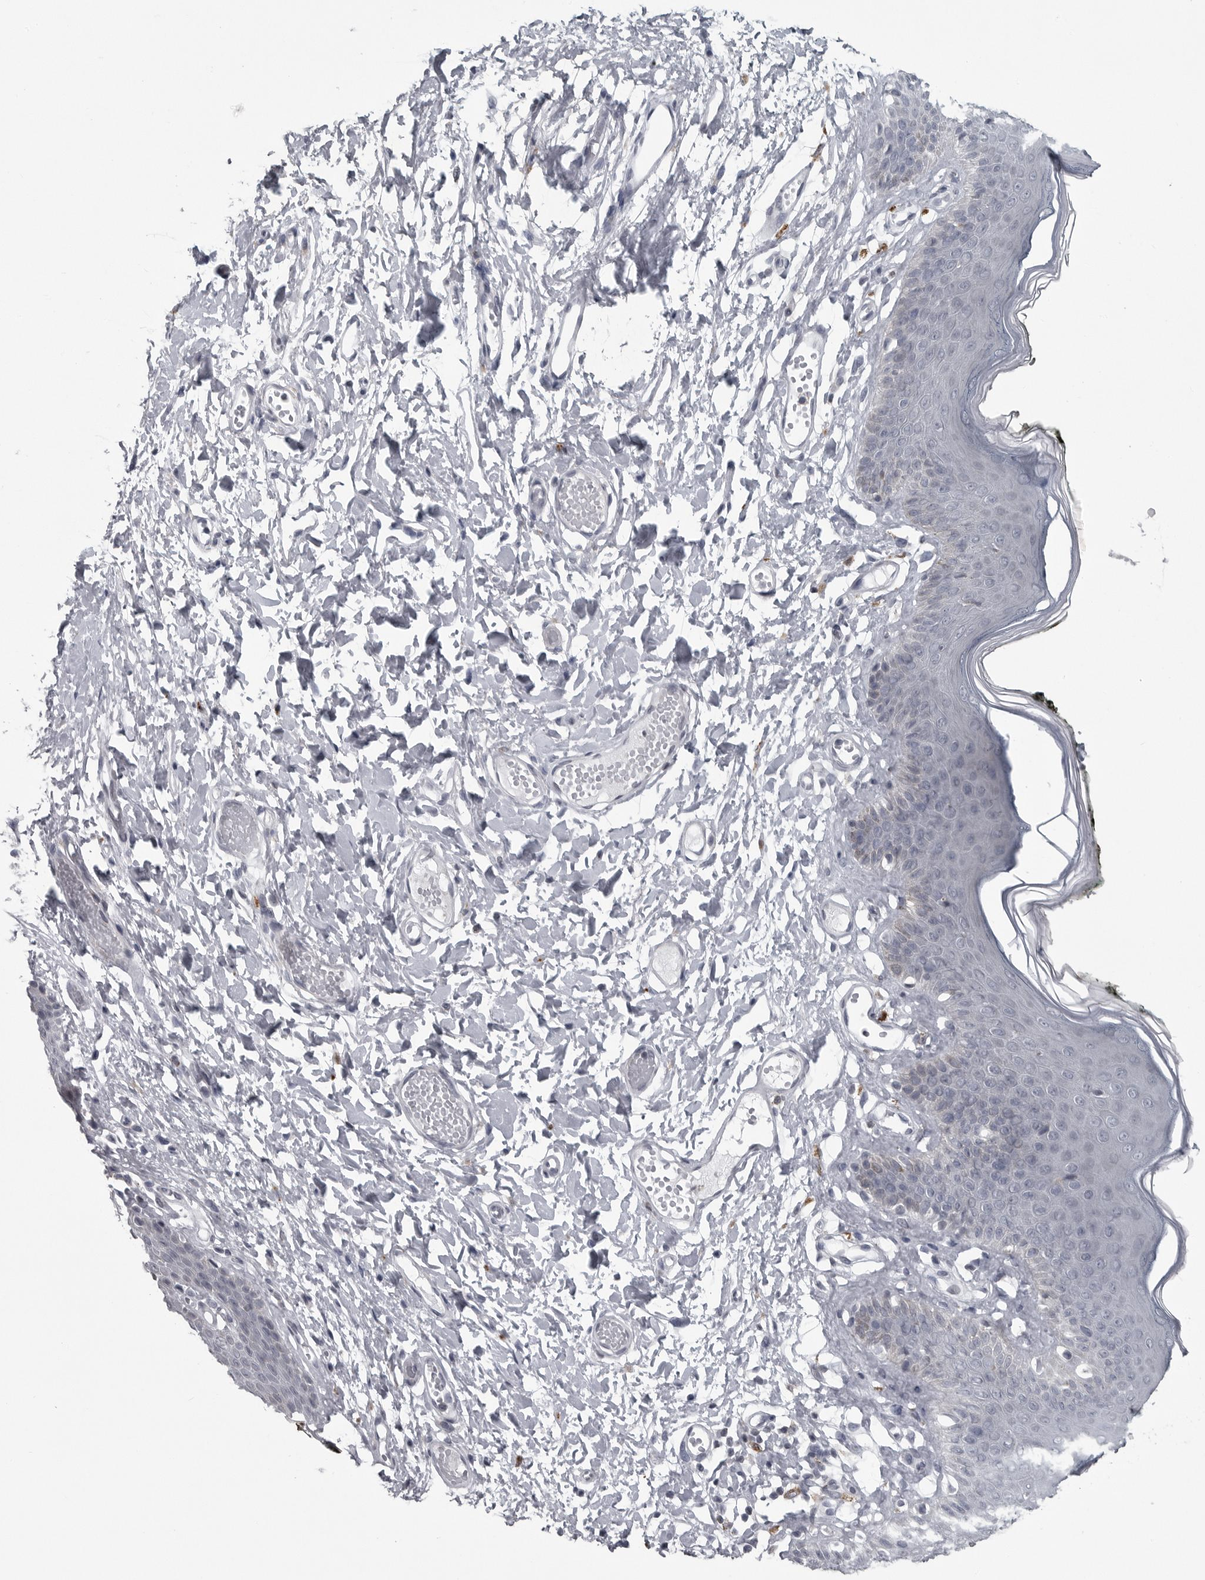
{"staining": {"intensity": "moderate", "quantity": "<25%", "location": "cytoplasmic/membranous"}, "tissue": "skin", "cell_type": "Epidermal cells", "image_type": "normal", "snomed": [{"axis": "morphology", "description": "Normal tissue, NOS"}, {"axis": "morphology", "description": "Inflammation, NOS"}, {"axis": "topography", "description": "Vulva"}], "caption": "DAB (3,3'-diaminobenzidine) immunohistochemical staining of benign skin shows moderate cytoplasmic/membranous protein staining in about <25% of epidermal cells.", "gene": "LYSMD1", "patient": {"sex": "female", "age": 84}}